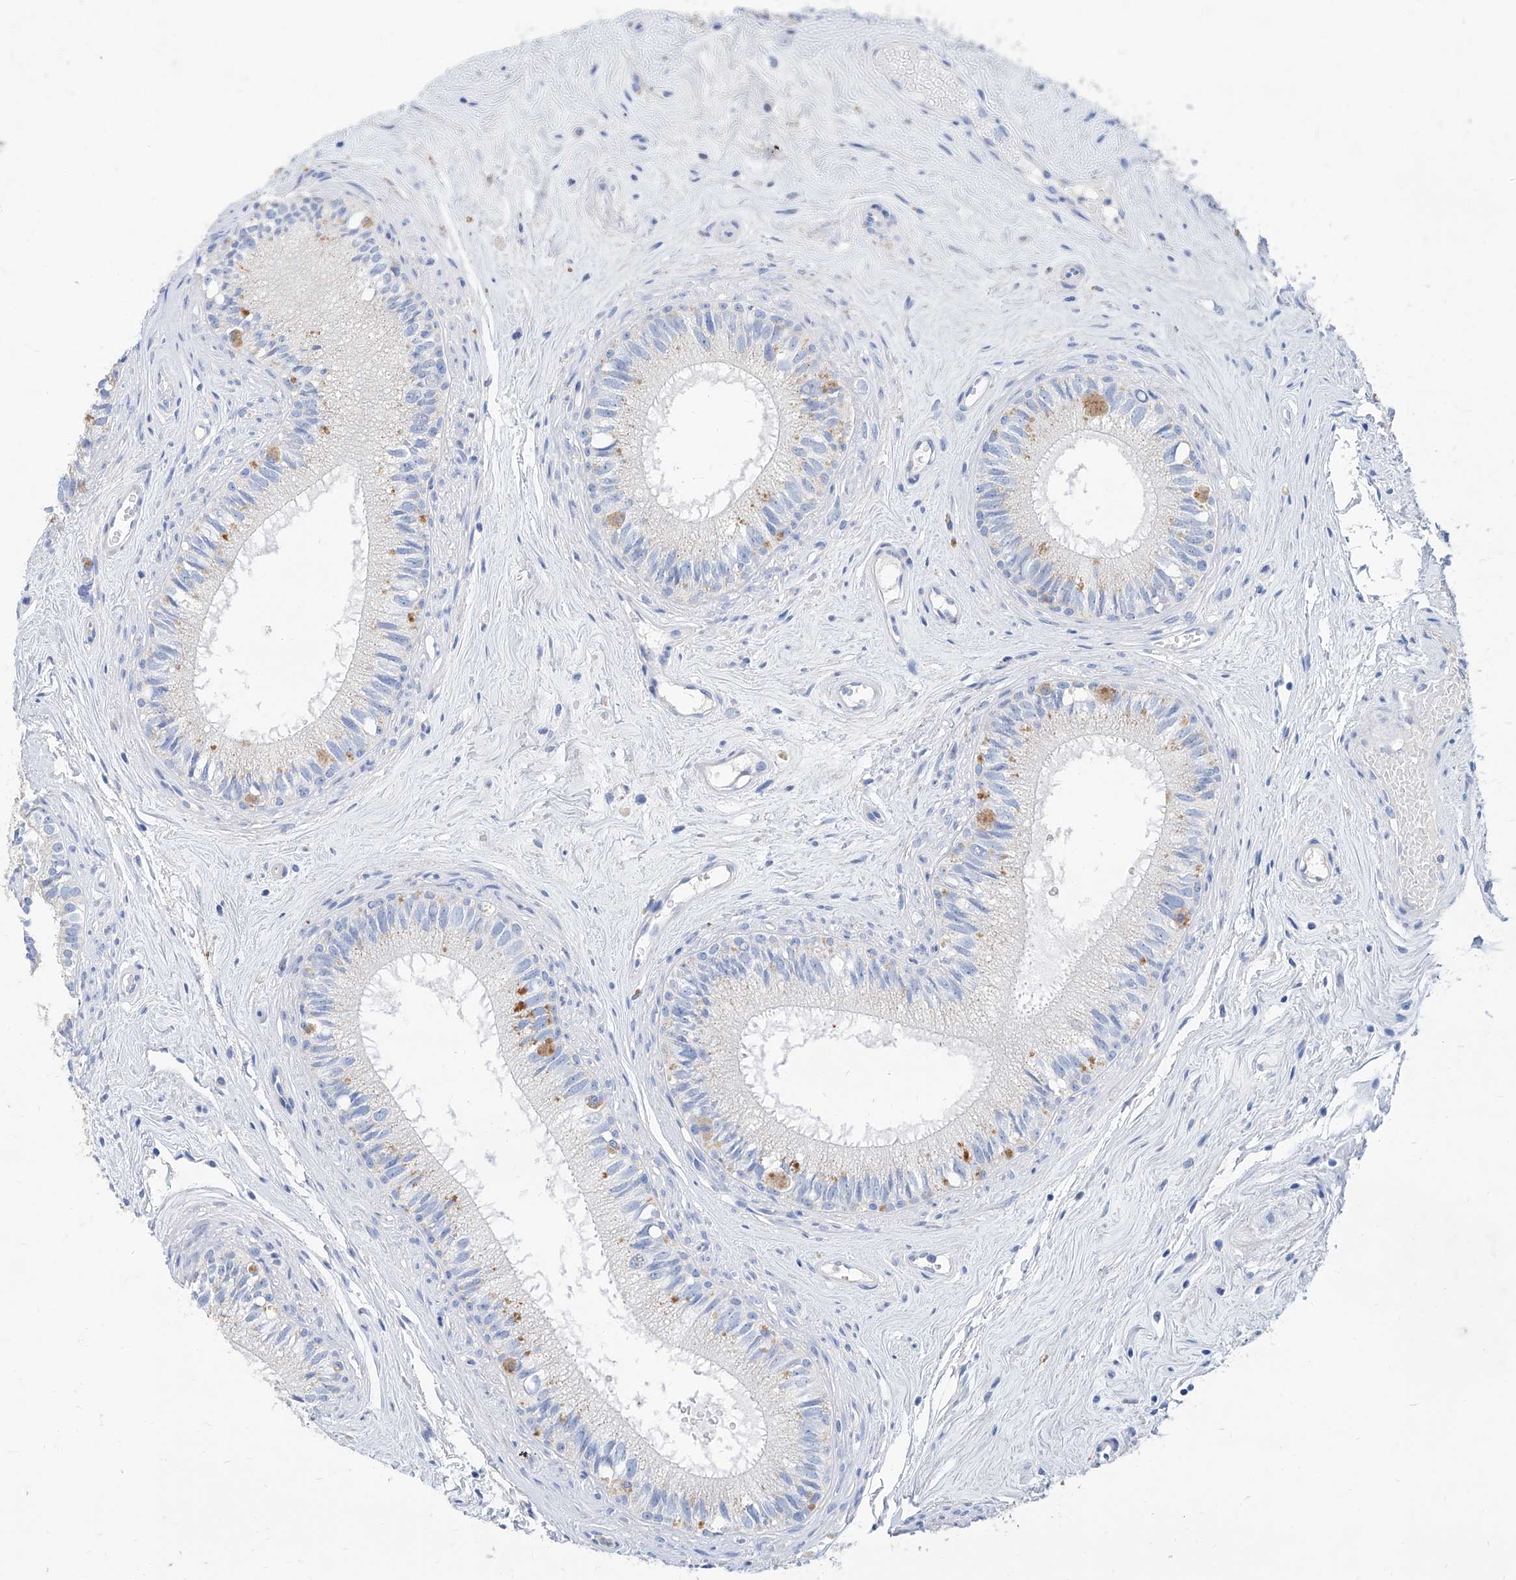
{"staining": {"intensity": "negative", "quantity": "none", "location": "none"}, "tissue": "epididymis", "cell_type": "Glandular cells", "image_type": "normal", "snomed": [{"axis": "morphology", "description": "Normal tissue, NOS"}, {"axis": "topography", "description": "Epididymis"}], "caption": "Immunohistochemistry (IHC) photomicrograph of unremarkable epididymis: human epididymis stained with DAB reveals no significant protein expression in glandular cells.", "gene": "SLC25A29", "patient": {"sex": "male", "age": 71}}